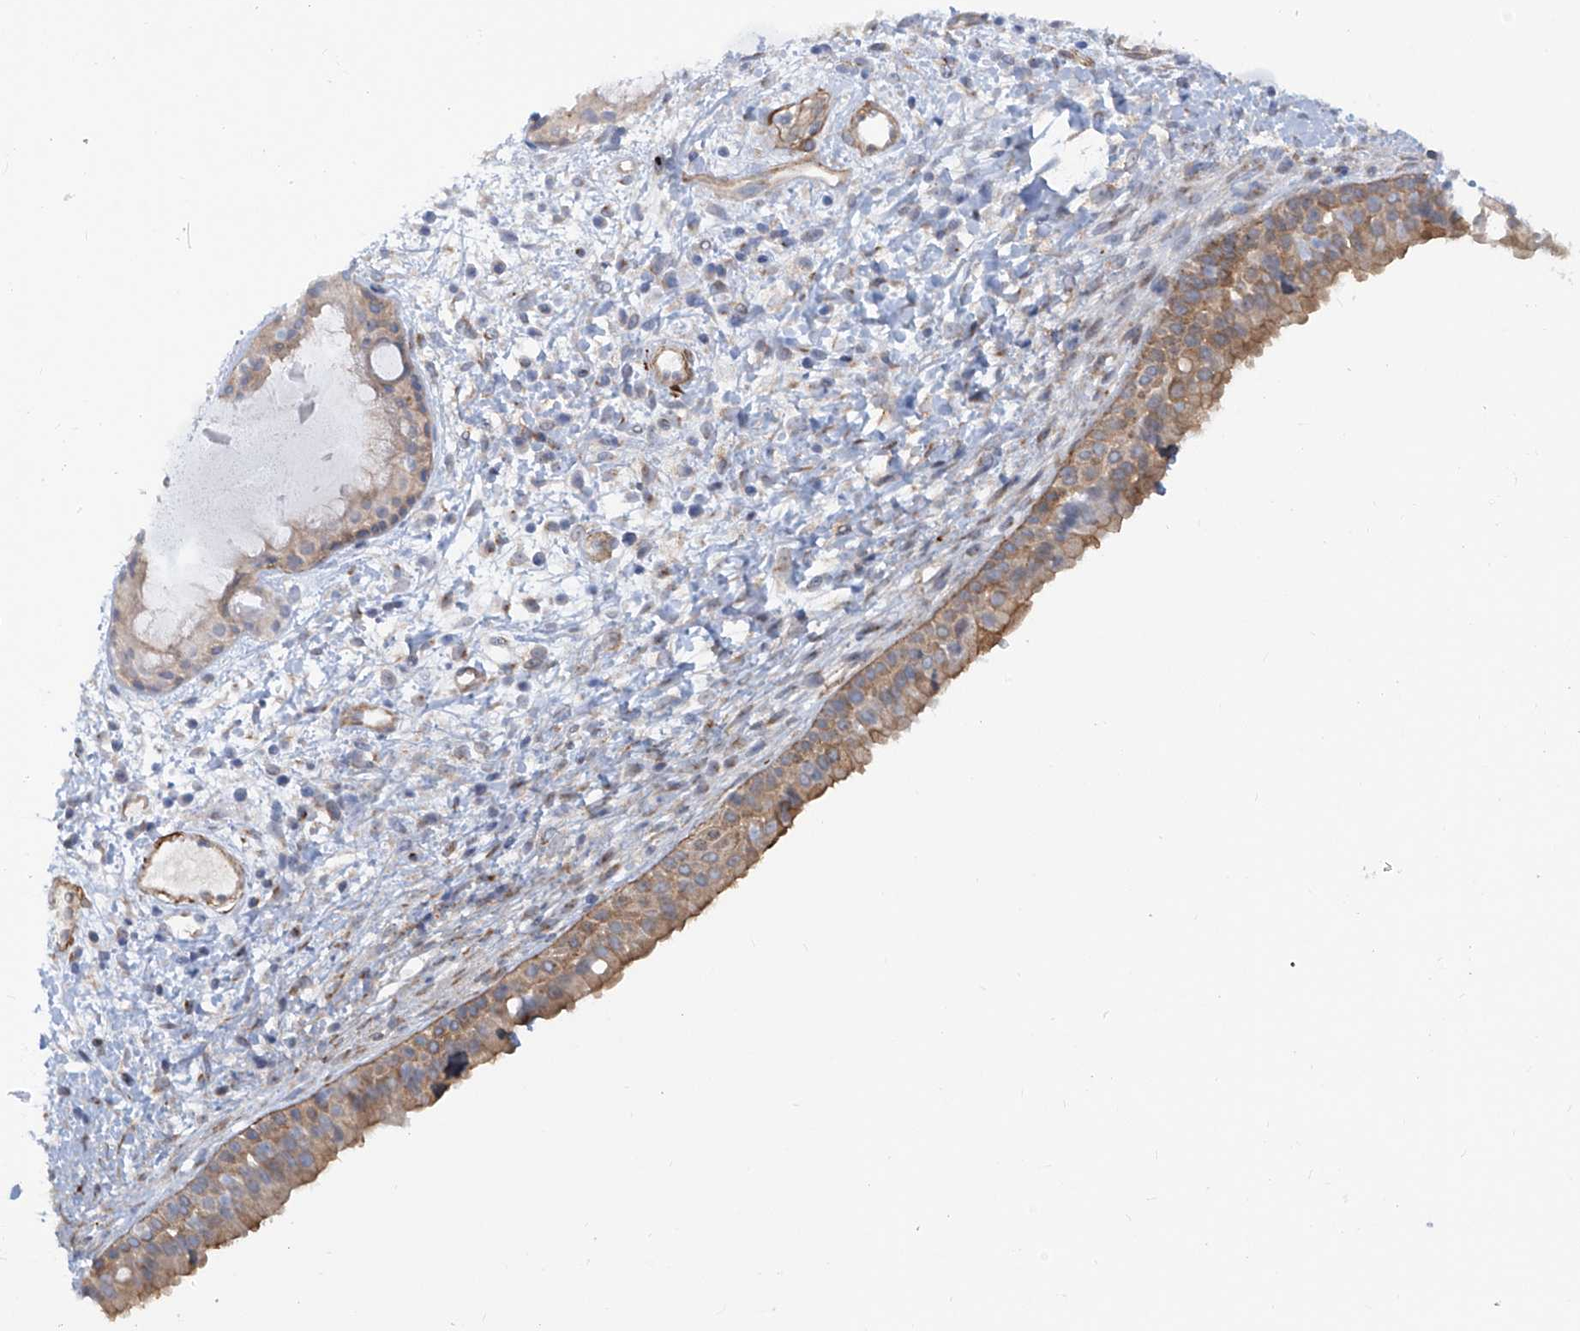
{"staining": {"intensity": "moderate", "quantity": ">75%", "location": "cytoplasmic/membranous"}, "tissue": "nasopharynx", "cell_type": "Respiratory epithelial cells", "image_type": "normal", "snomed": [{"axis": "morphology", "description": "Normal tissue, NOS"}, {"axis": "topography", "description": "Nasopharynx"}], "caption": "A high-resolution photomicrograph shows IHC staining of benign nasopharynx, which displays moderate cytoplasmic/membranous expression in approximately >75% of respiratory epithelial cells. The protein is shown in brown color, while the nuclei are stained blue.", "gene": "ZNF490", "patient": {"sex": "male", "age": 22}}